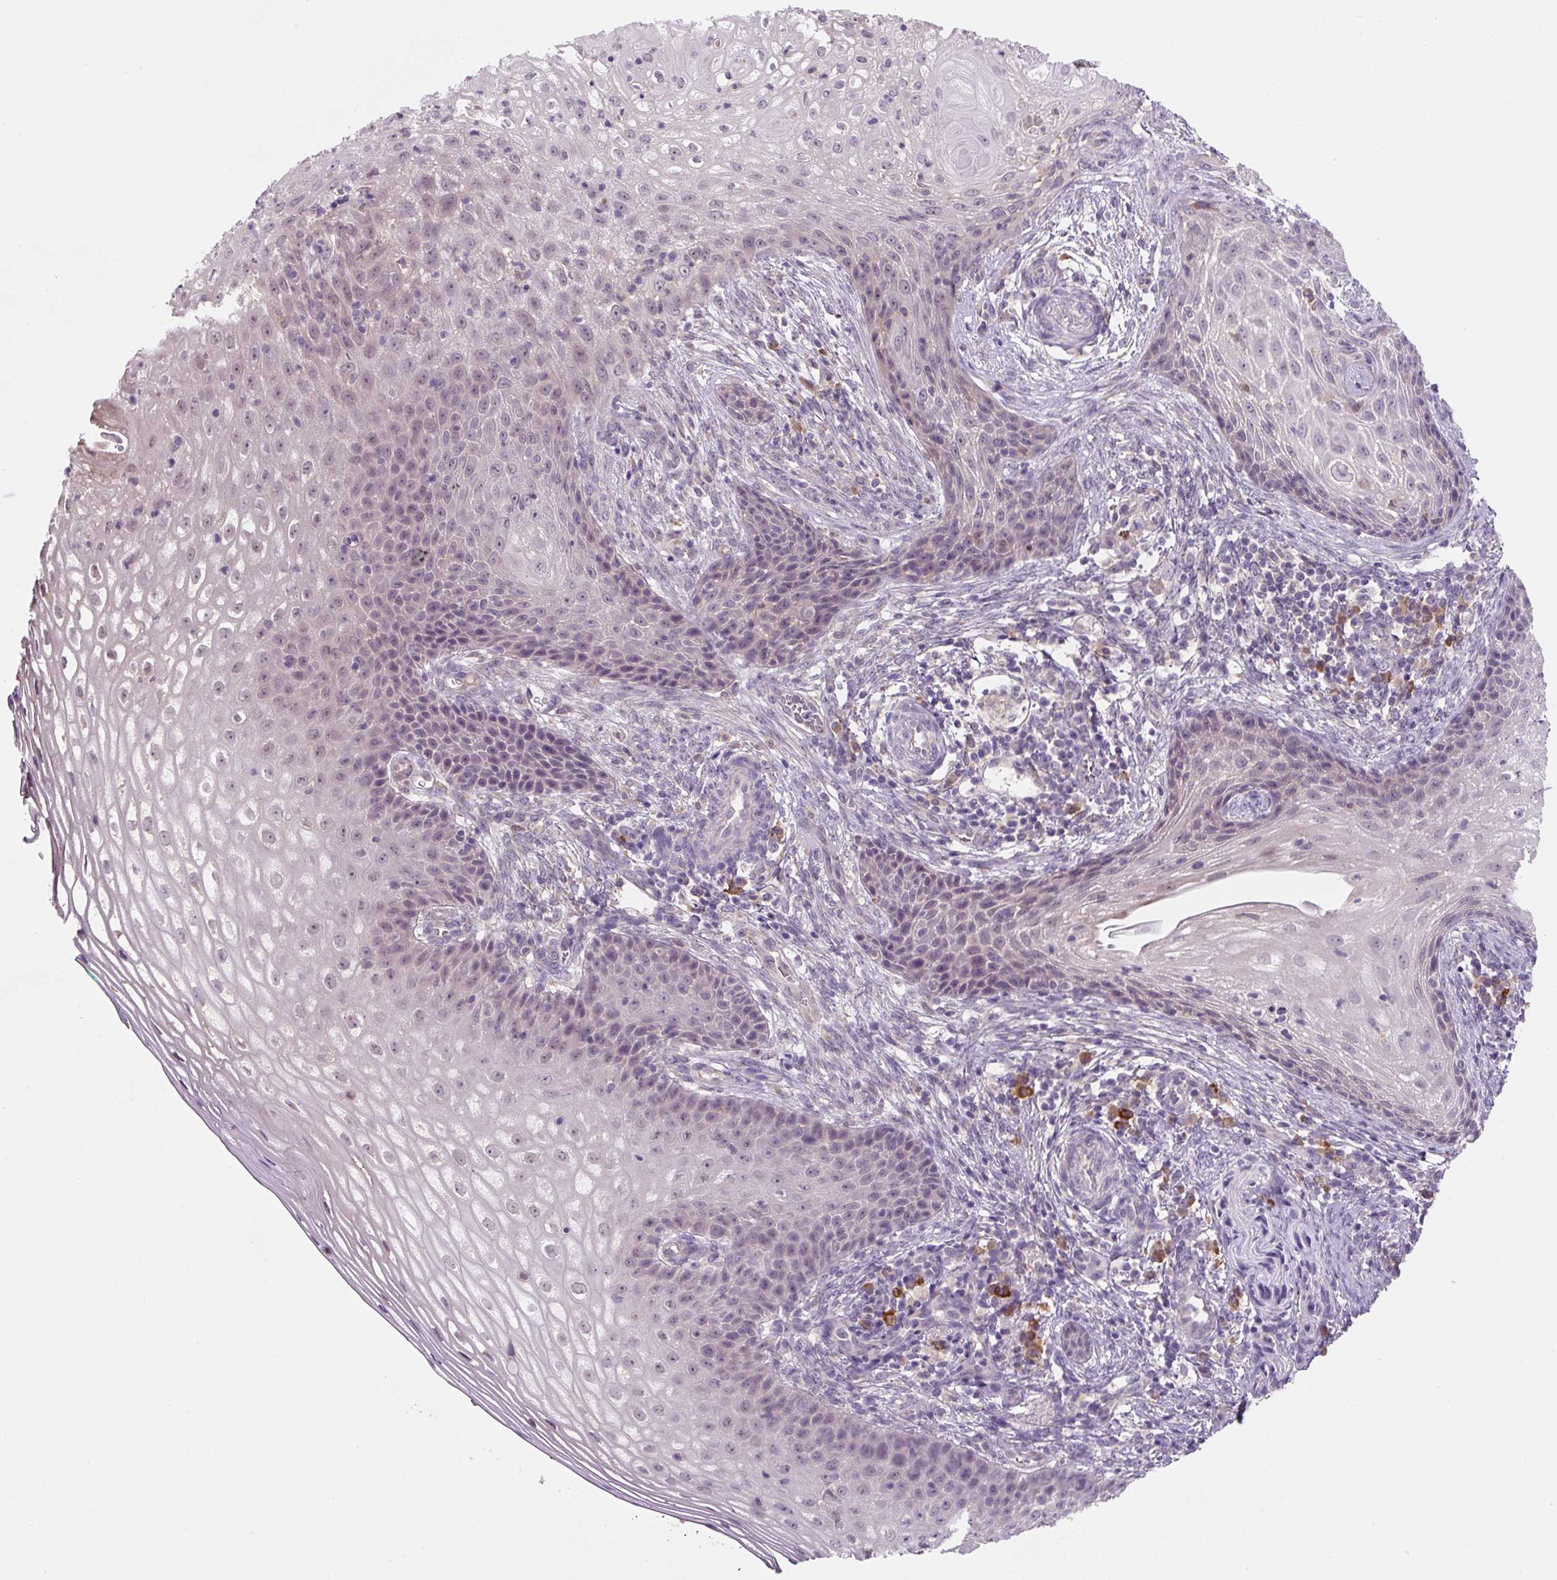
{"staining": {"intensity": "negative", "quantity": "none", "location": "none"}, "tissue": "cervical cancer", "cell_type": "Tumor cells", "image_type": "cancer", "snomed": [{"axis": "morphology", "description": "Squamous cell carcinoma, NOS"}, {"axis": "topography", "description": "Cervix"}], "caption": "There is no significant staining in tumor cells of cervical cancer (squamous cell carcinoma).", "gene": "FZD5", "patient": {"sex": "female", "age": 30}}